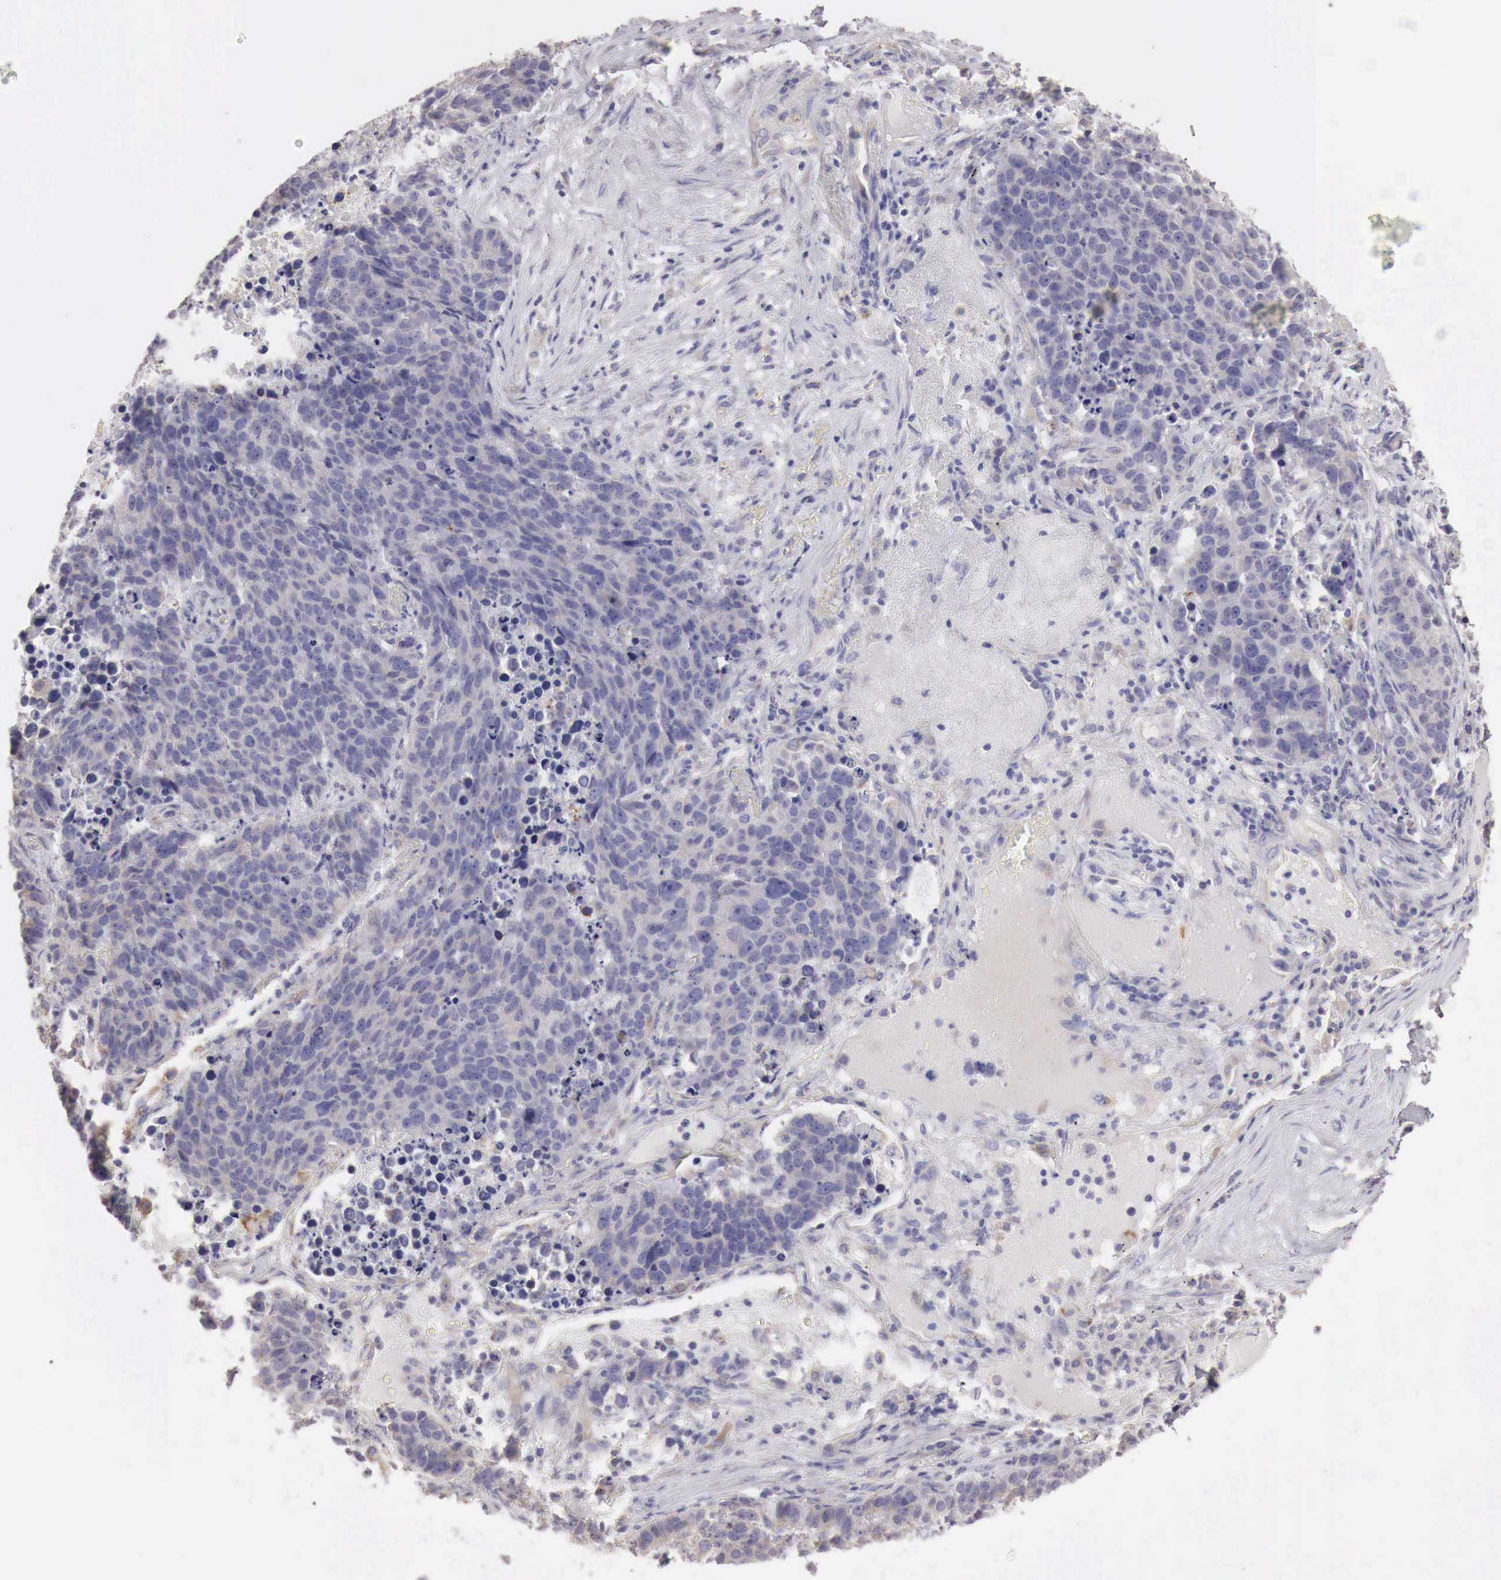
{"staining": {"intensity": "weak", "quantity": "25%-75%", "location": "cytoplasmic/membranous"}, "tissue": "lung cancer", "cell_type": "Tumor cells", "image_type": "cancer", "snomed": [{"axis": "morphology", "description": "Carcinoid, malignant, NOS"}, {"axis": "topography", "description": "Lung"}], "caption": "DAB immunohistochemical staining of human lung cancer (carcinoid (malignant)) demonstrates weak cytoplasmic/membranous protein positivity in about 25%-75% of tumor cells. (DAB (3,3'-diaminobenzidine) = brown stain, brightfield microscopy at high magnification).", "gene": "NSDHL", "patient": {"sex": "male", "age": 60}}